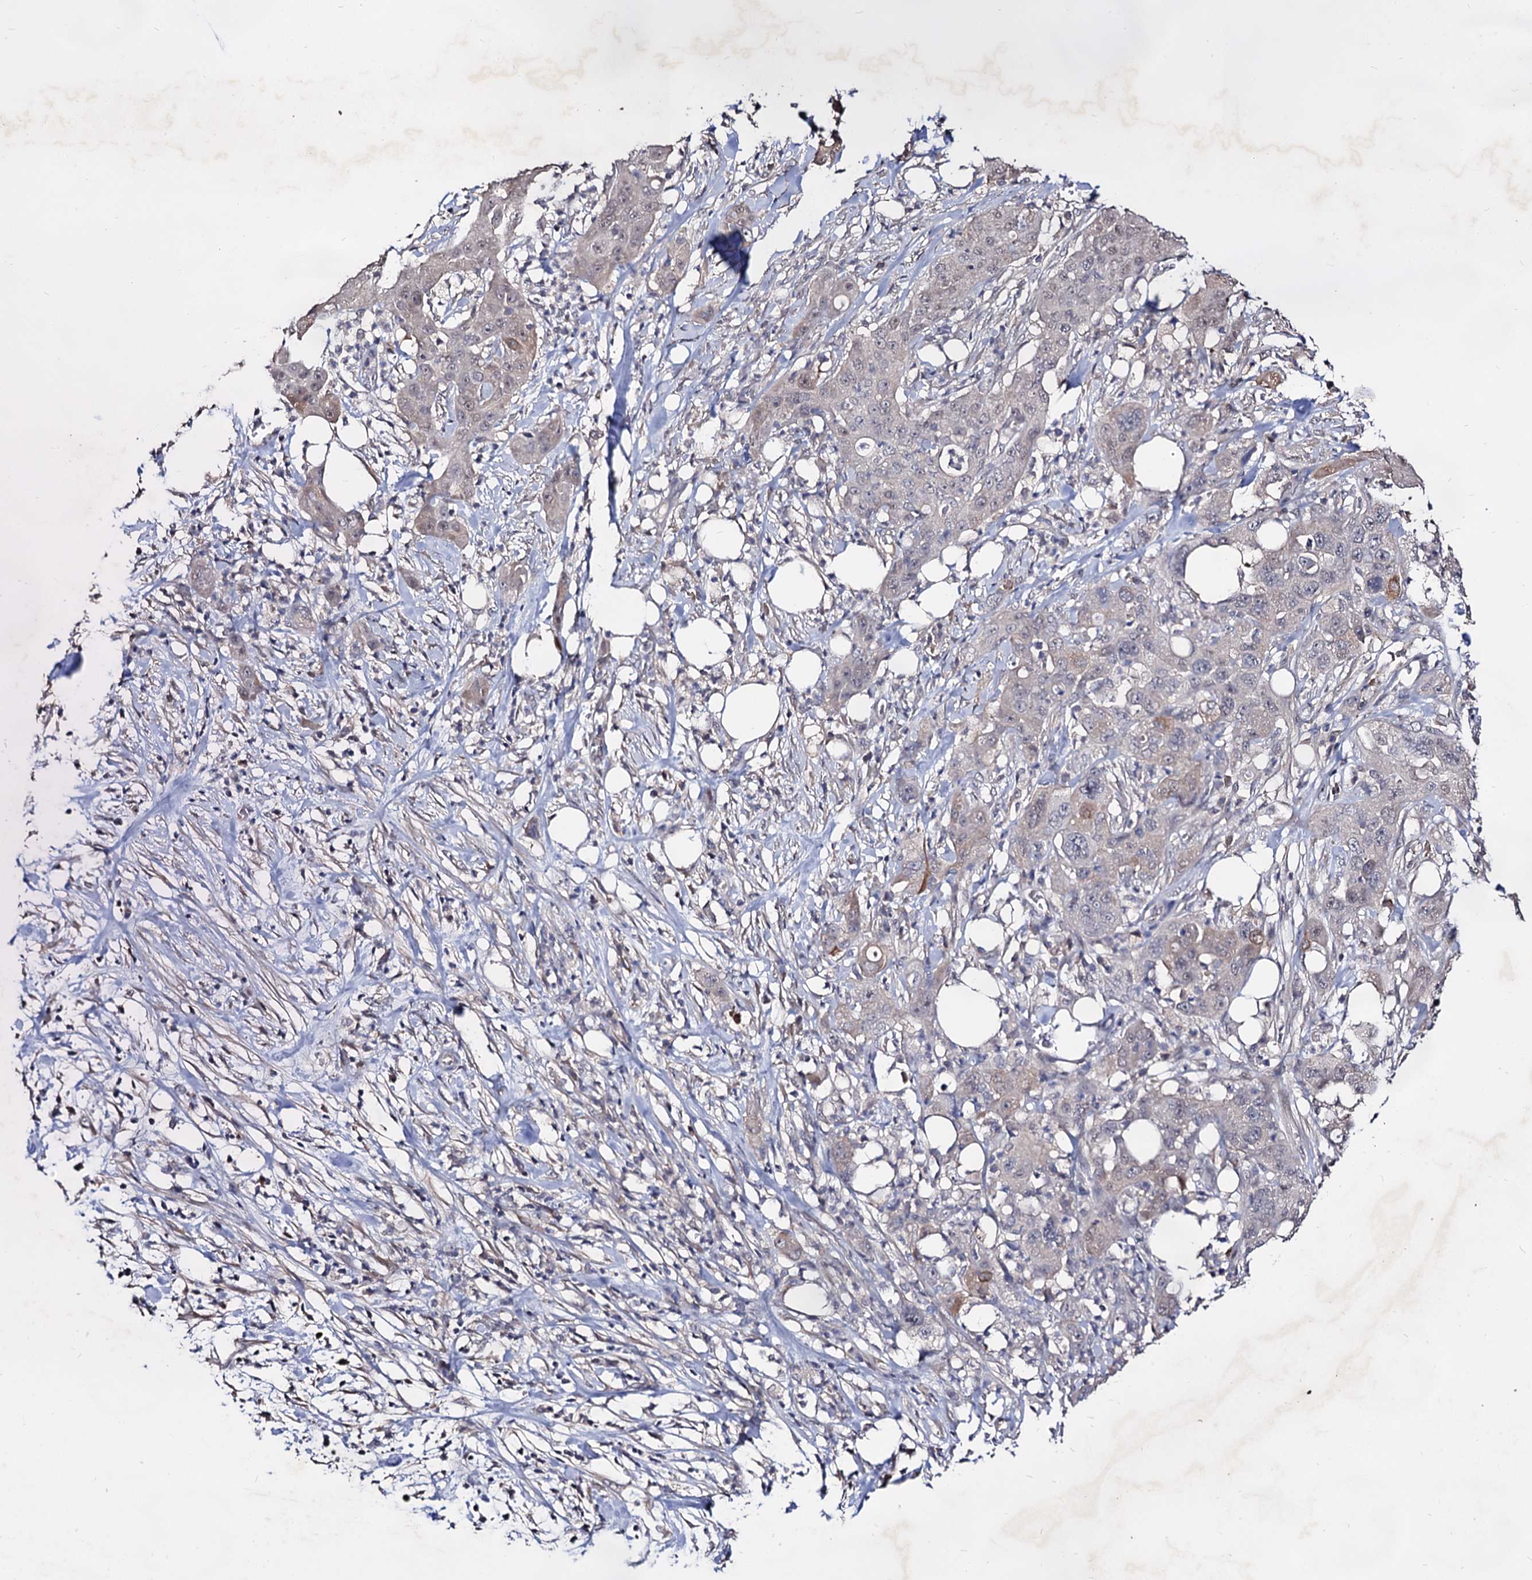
{"staining": {"intensity": "weak", "quantity": "<25%", "location": "cytoplasmic/membranous"}, "tissue": "pancreatic cancer", "cell_type": "Tumor cells", "image_type": "cancer", "snomed": [{"axis": "morphology", "description": "Adenocarcinoma, NOS"}, {"axis": "topography", "description": "Pancreas"}], "caption": "This is an IHC micrograph of human pancreatic cancer. There is no expression in tumor cells.", "gene": "ARFIP2", "patient": {"sex": "female", "age": 78}}